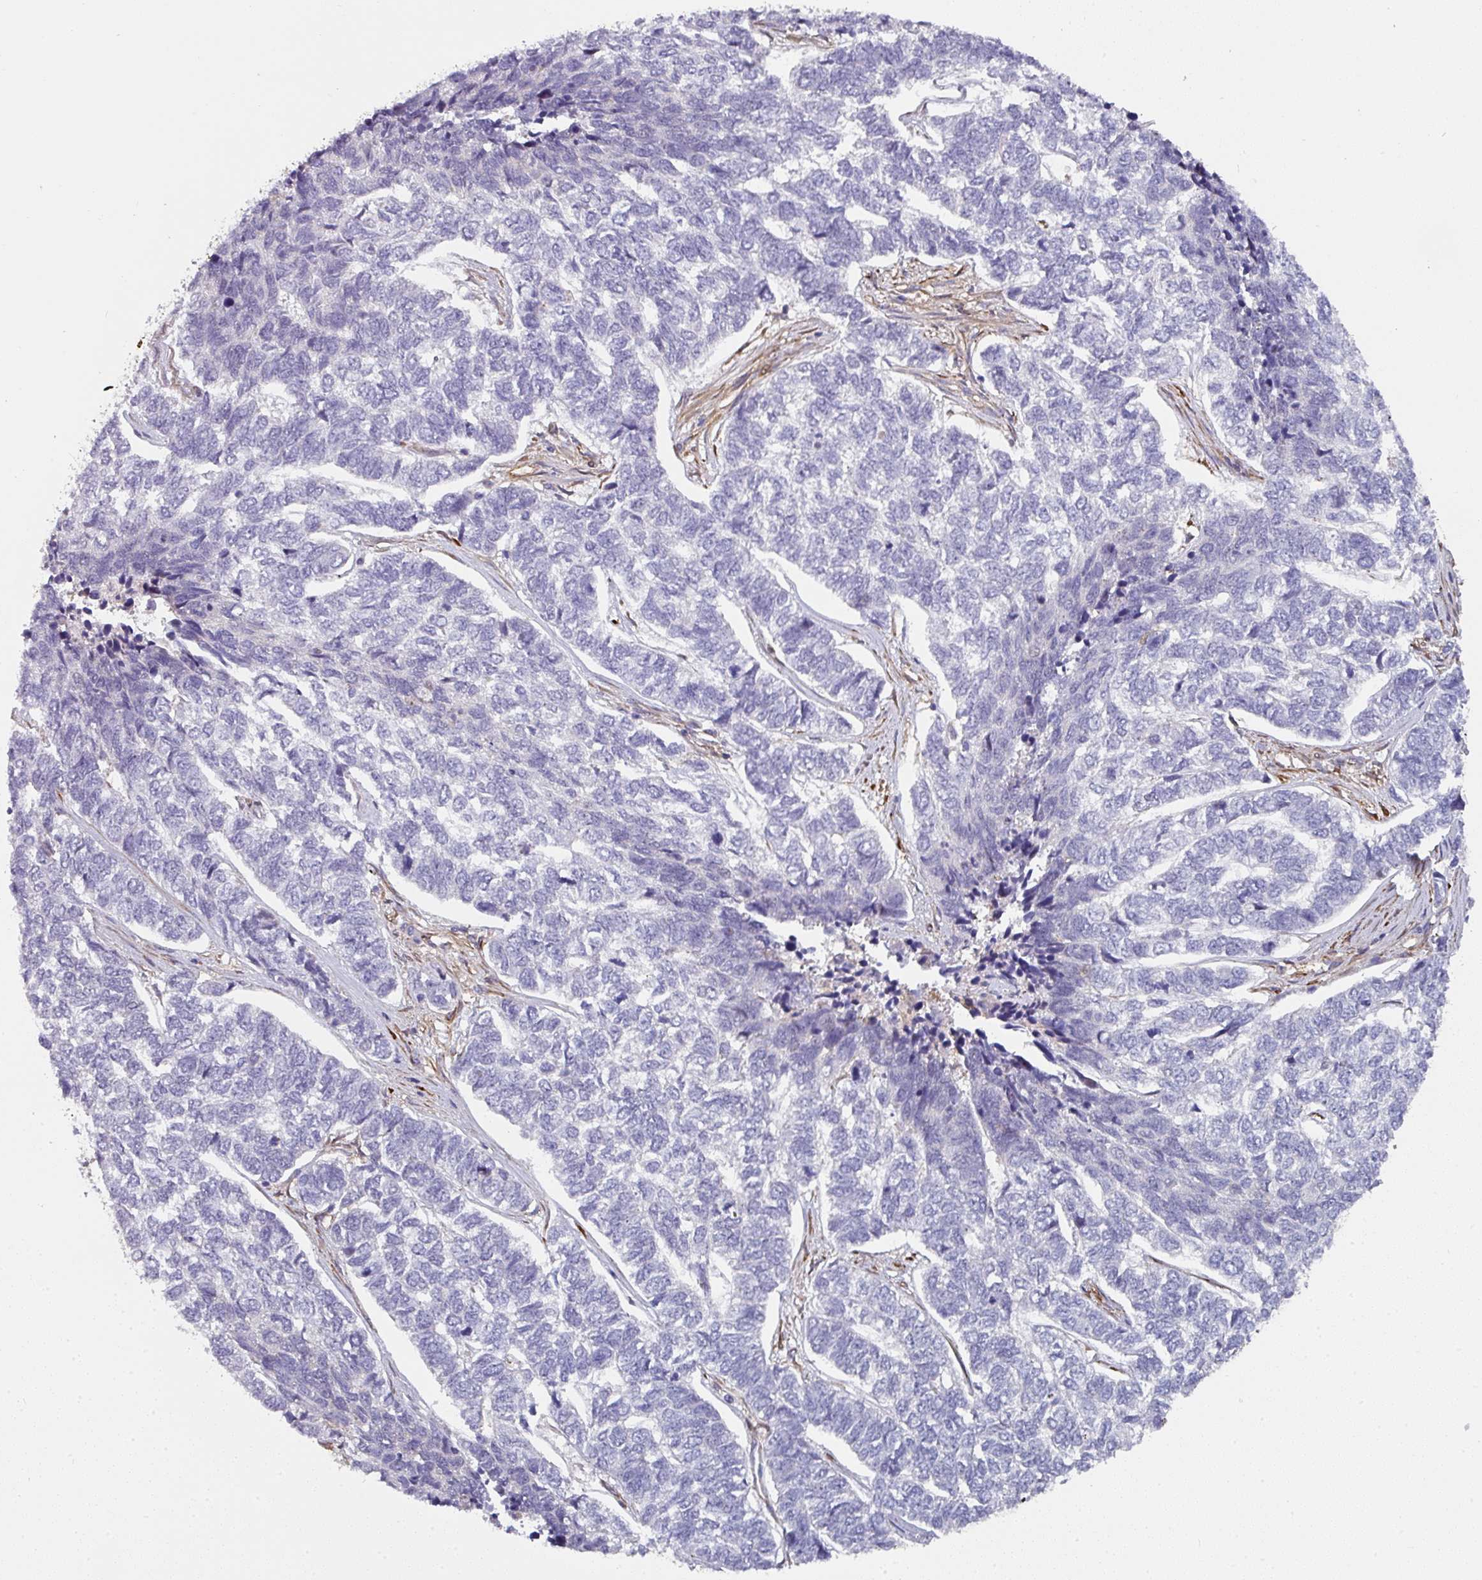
{"staining": {"intensity": "negative", "quantity": "none", "location": "none"}, "tissue": "skin cancer", "cell_type": "Tumor cells", "image_type": "cancer", "snomed": [{"axis": "morphology", "description": "Basal cell carcinoma"}, {"axis": "topography", "description": "Skin"}], "caption": "Skin cancer was stained to show a protein in brown. There is no significant expression in tumor cells.", "gene": "BEND5", "patient": {"sex": "female", "age": 65}}